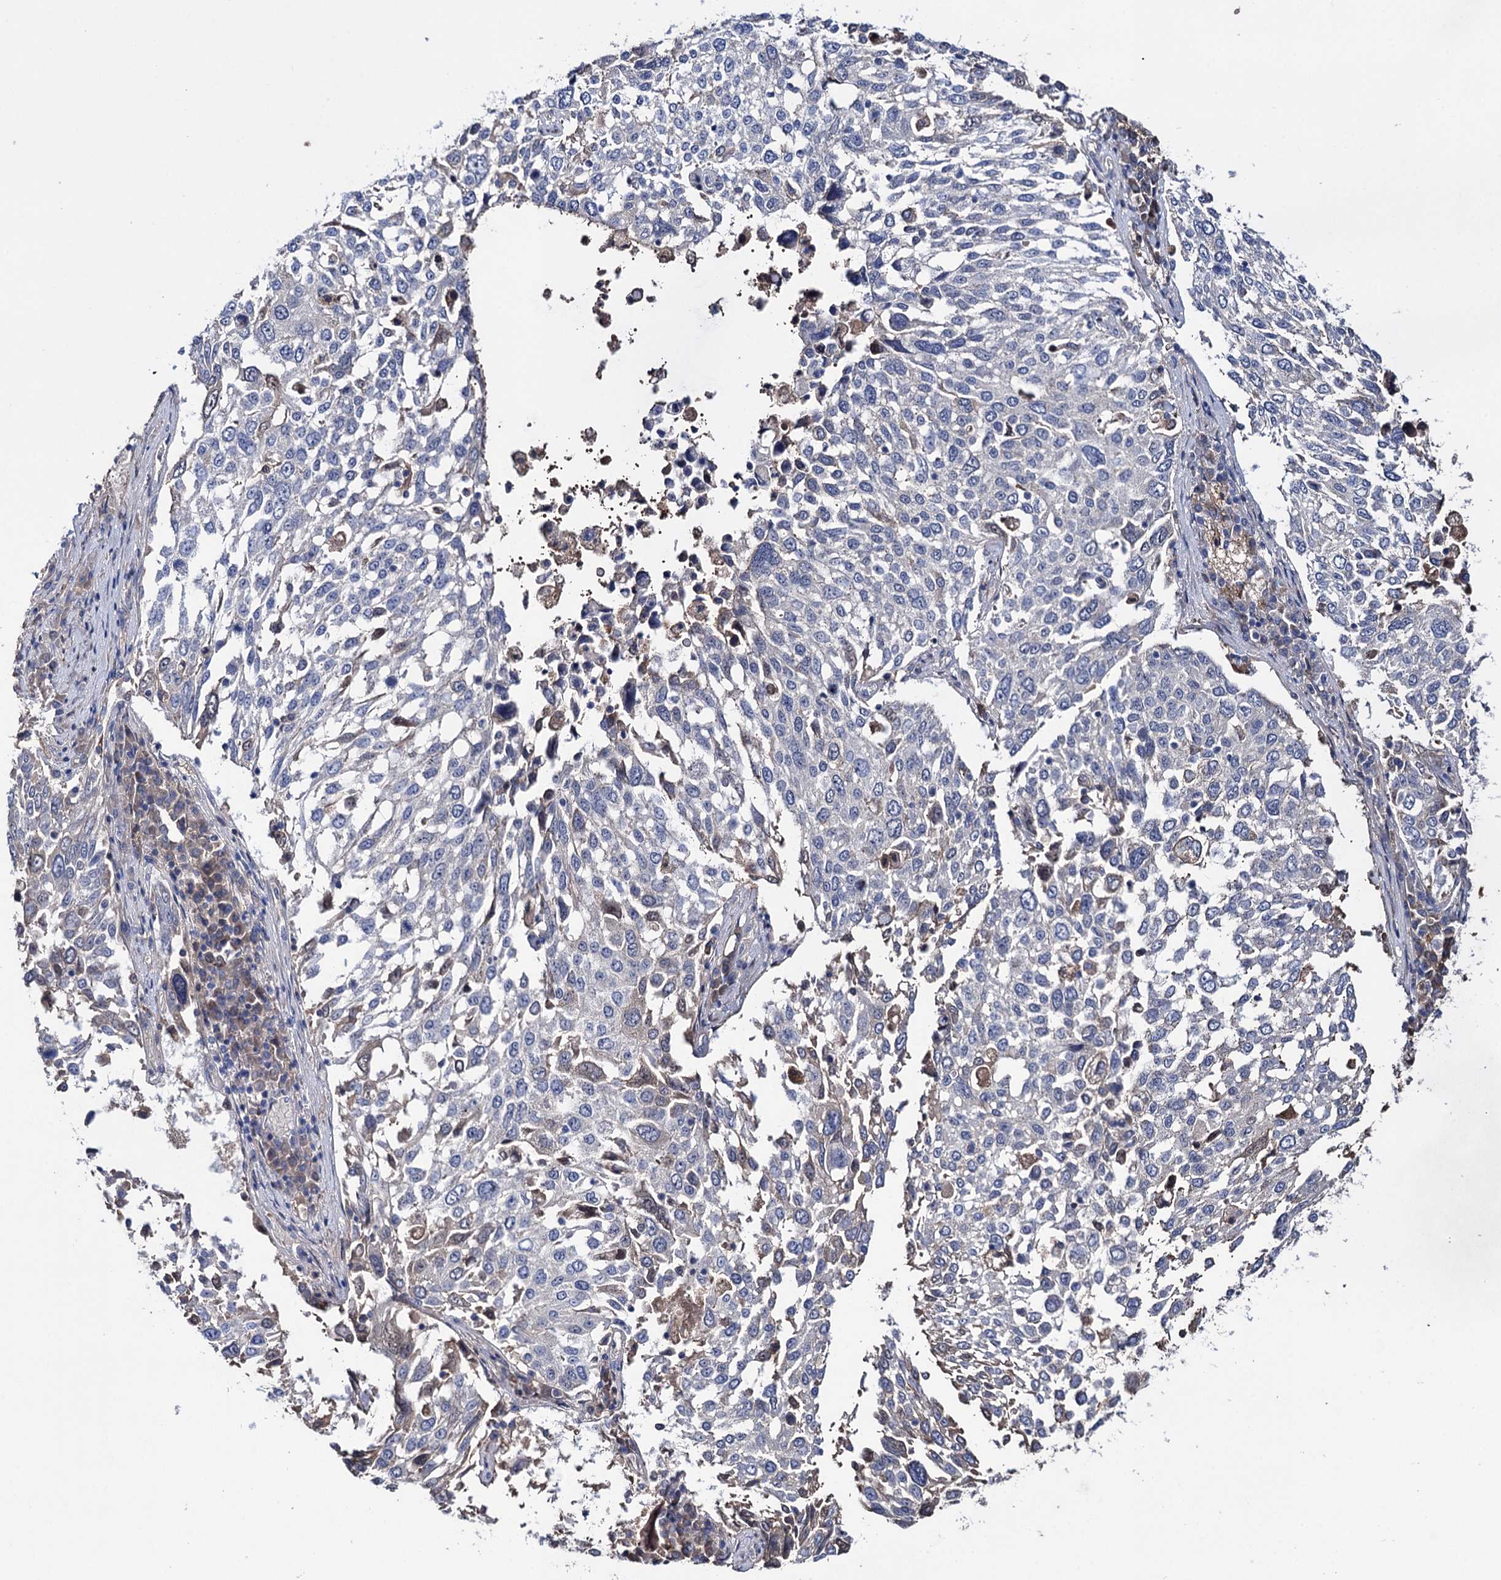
{"staining": {"intensity": "negative", "quantity": "none", "location": "none"}, "tissue": "lung cancer", "cell_type": "Tumor cells", "image_type": "cancer", "snomed": [{"axis": "morphology", "description": "Squamous cell carcinoma, NOS"}, {"axis": "topography", "description": "Lung"}], "caption": "DAB (3,3'-diaminobenzidine) immunohistochemical staining of lung cancer (squamous cell carcinoma) displays no significant expression in tumor cells.", "gene": "PPP1R32", "patient": {"sex": "male", "age": 65}}